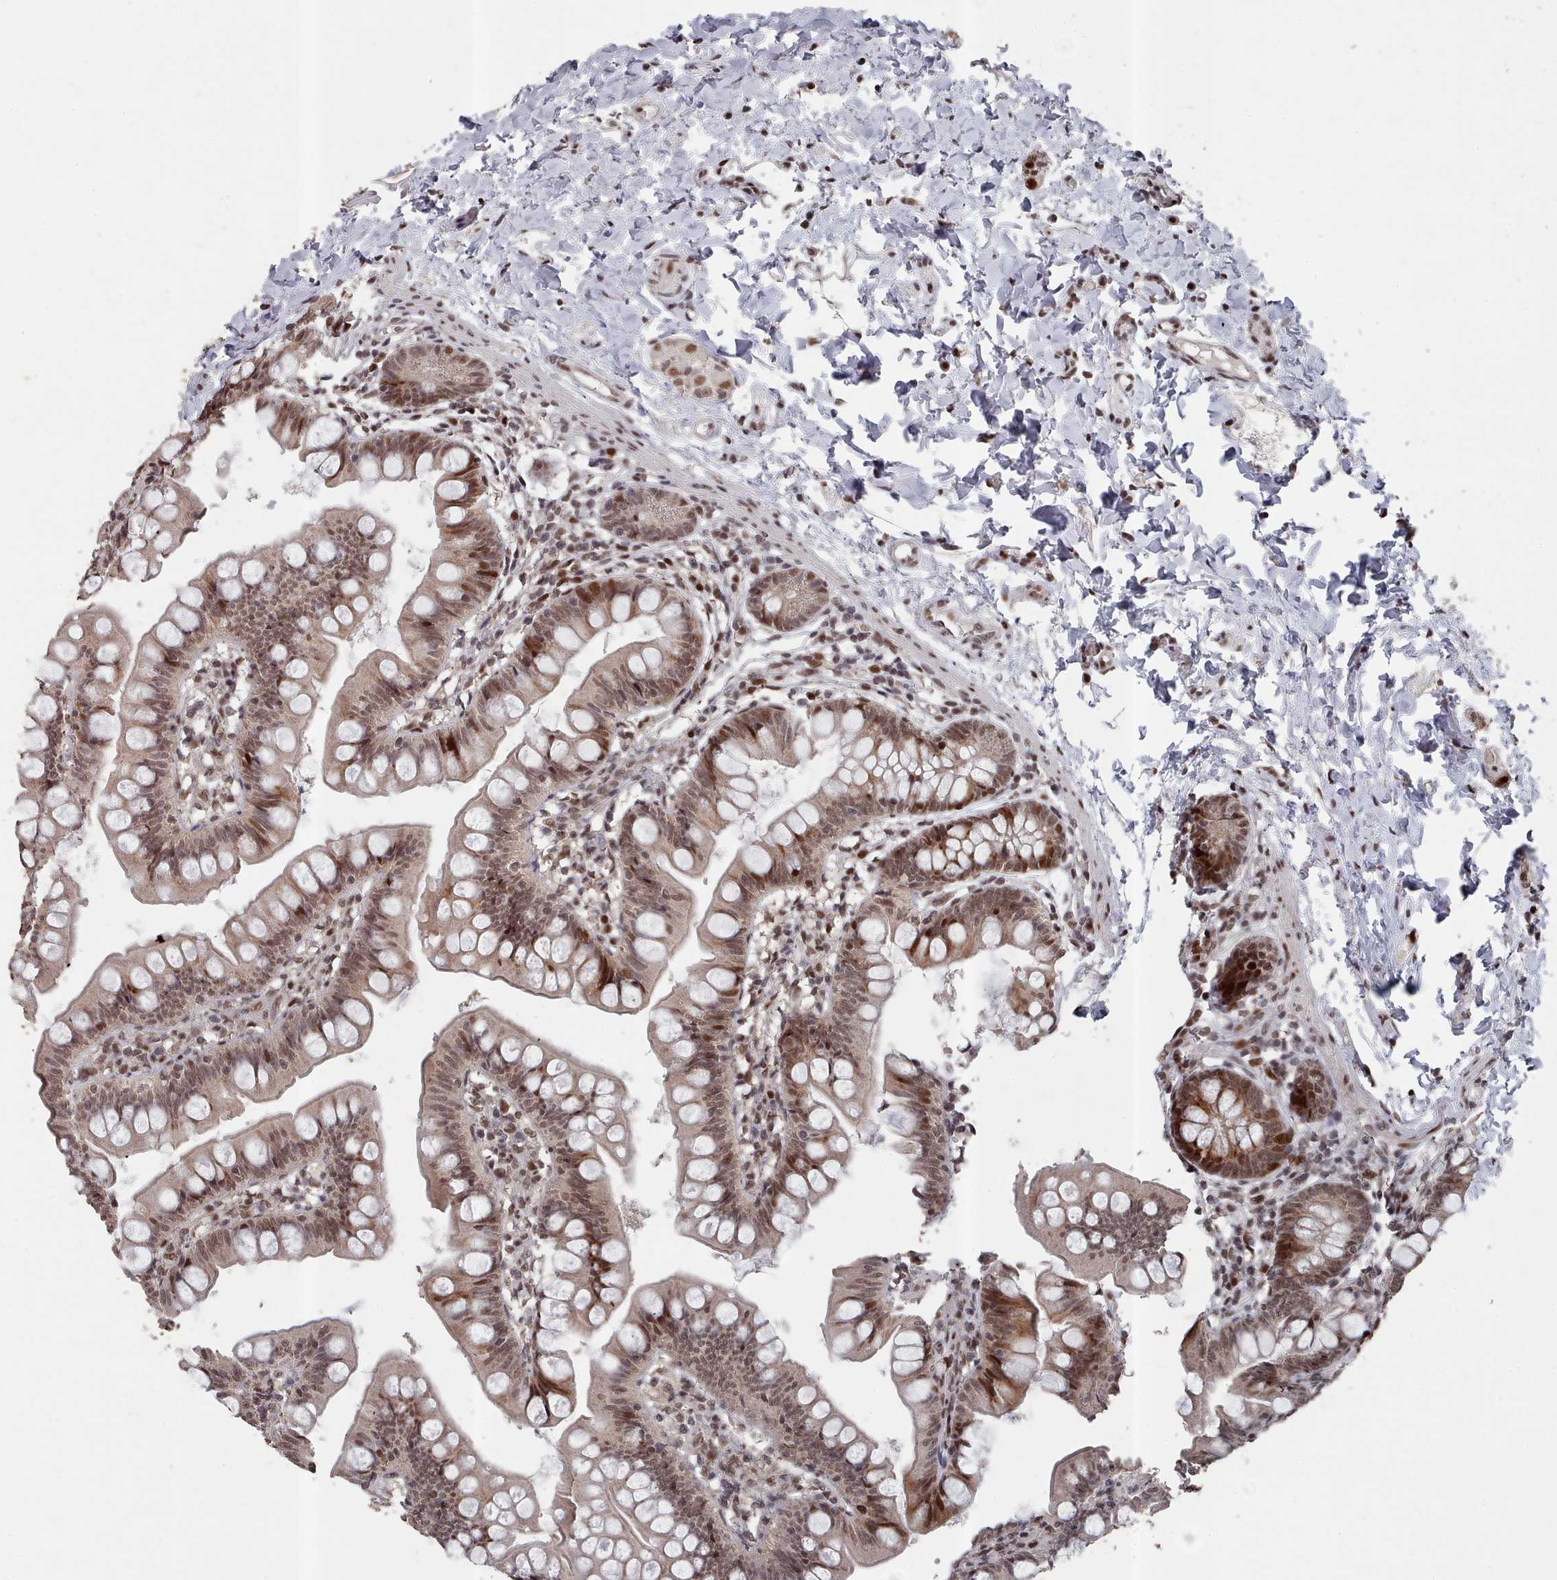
{"staining": {"intensity": "strong", "quantity": "25%-75%", "location": "cytoplasmic/membranous,nuclear"}, "tissue": "small intestine", "cell_type": "Glandular cells", "image_type": "normal", "snomed": [{"axis": "morphology", "description": "Normal tissue, NOS"}, {"axis": "topography", "description": "Small intestine"}], "caption": "Protein expression analysis of benign small intestine demonstrates strong cytoplasmic/membranous,nuclear expression in about 25%-75% of glandular cells.", "gene": "PNRC2", "patient": {"sex": "male", "age": 7}}